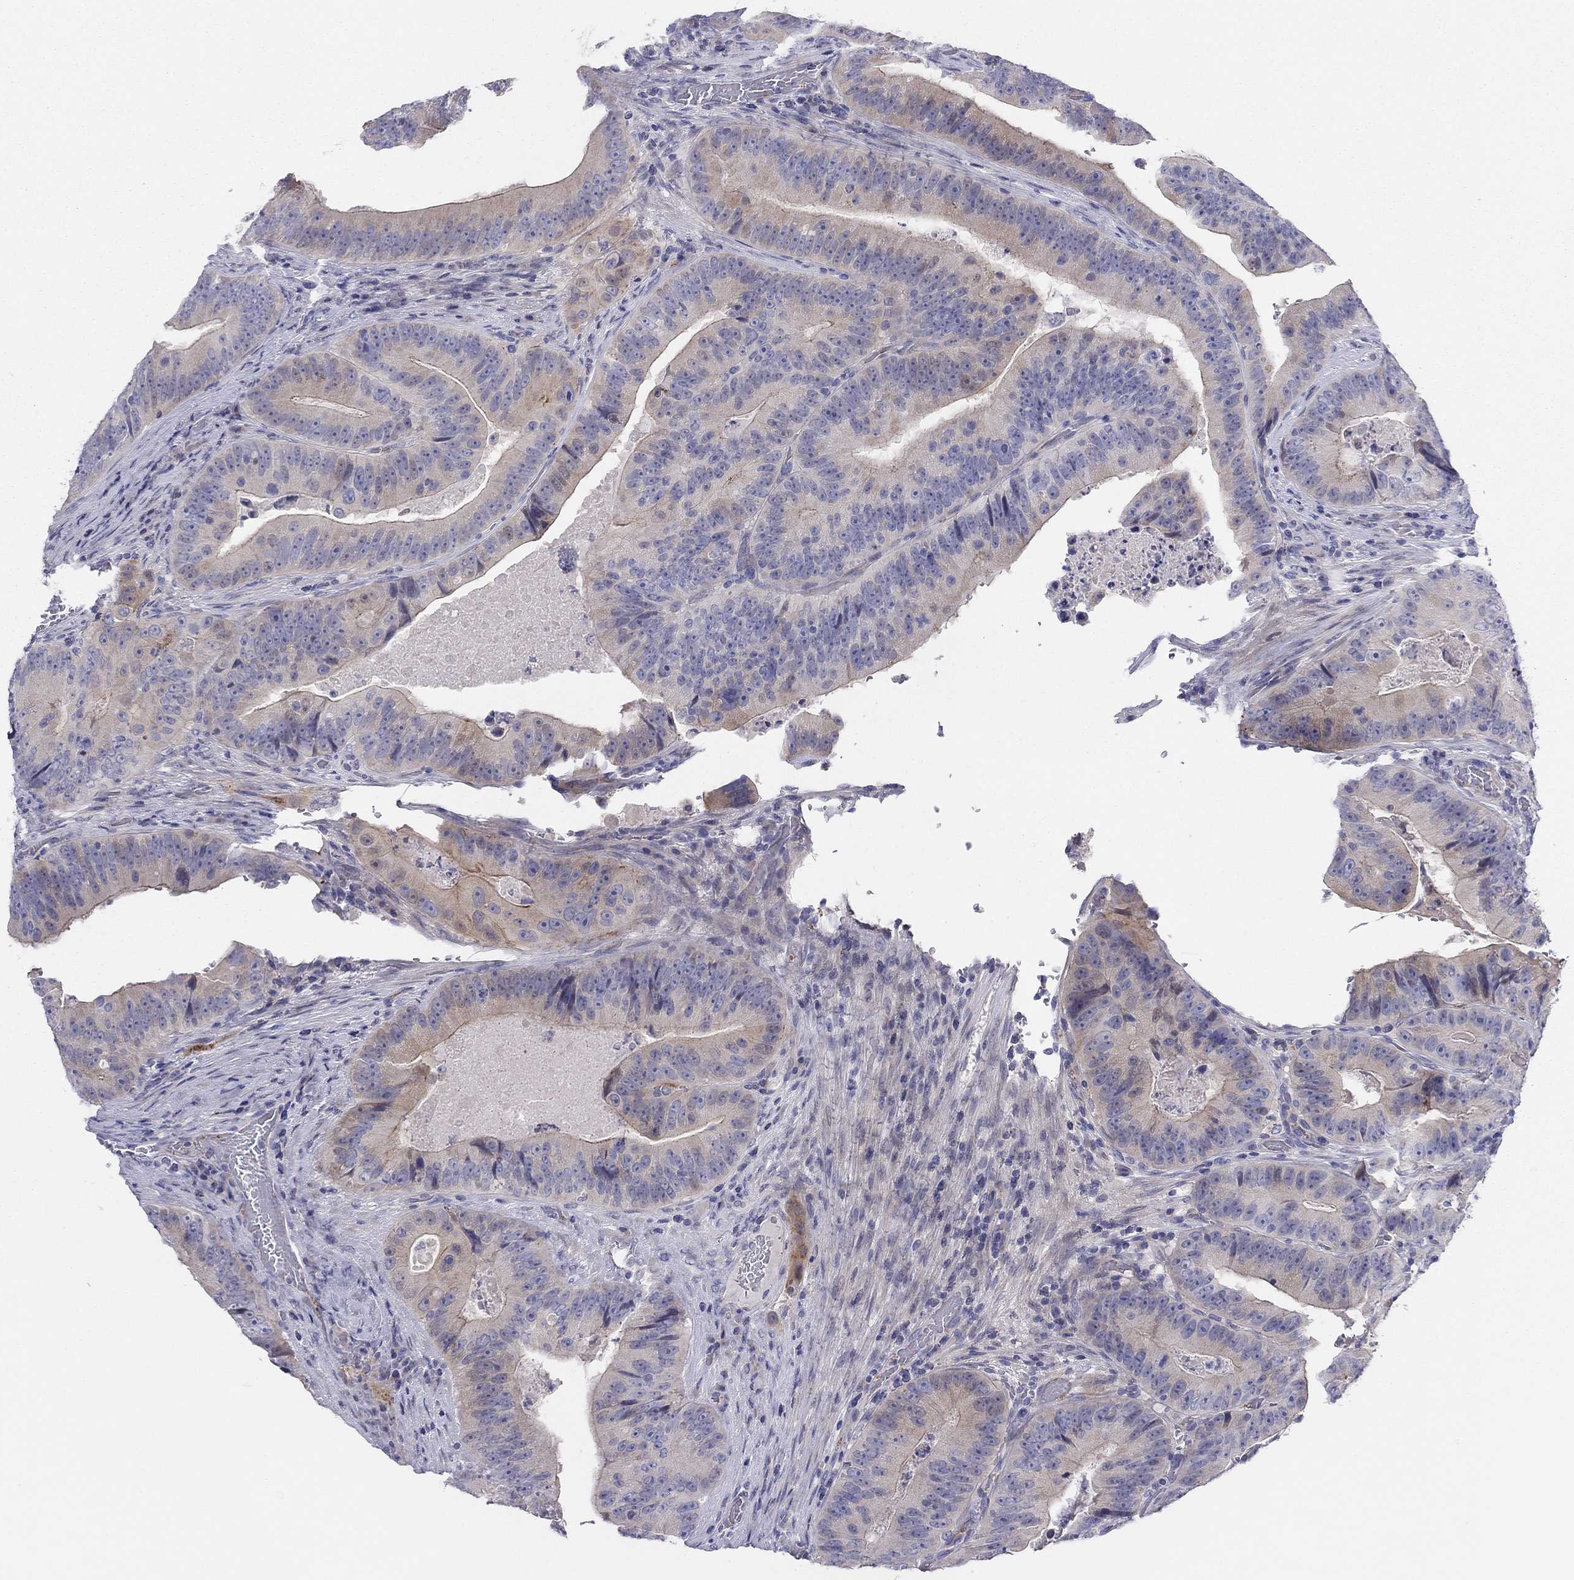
{"staining": {"intensity": "moderate", "quantity": "<25%", "location": "cytoplasmic/membranous"}, "tissue": "colorectal cancer", "cell_type": "Tumor cells", "image_type": "cancer", "snomed": [{"axis": "morphology", "description": "Adenocarcinoma, NOS"}, {"axis": "topography", "description": "Colon"}], "caption": "Human colorectal adenocarcinoma stained for a protein (brown) demonstrates moderate cytoplasmic/membranous positive staining in approximately <25% of tumor cells.", "gene": "MGAT4C", "patient": {"sex": "female", "age": 86}}